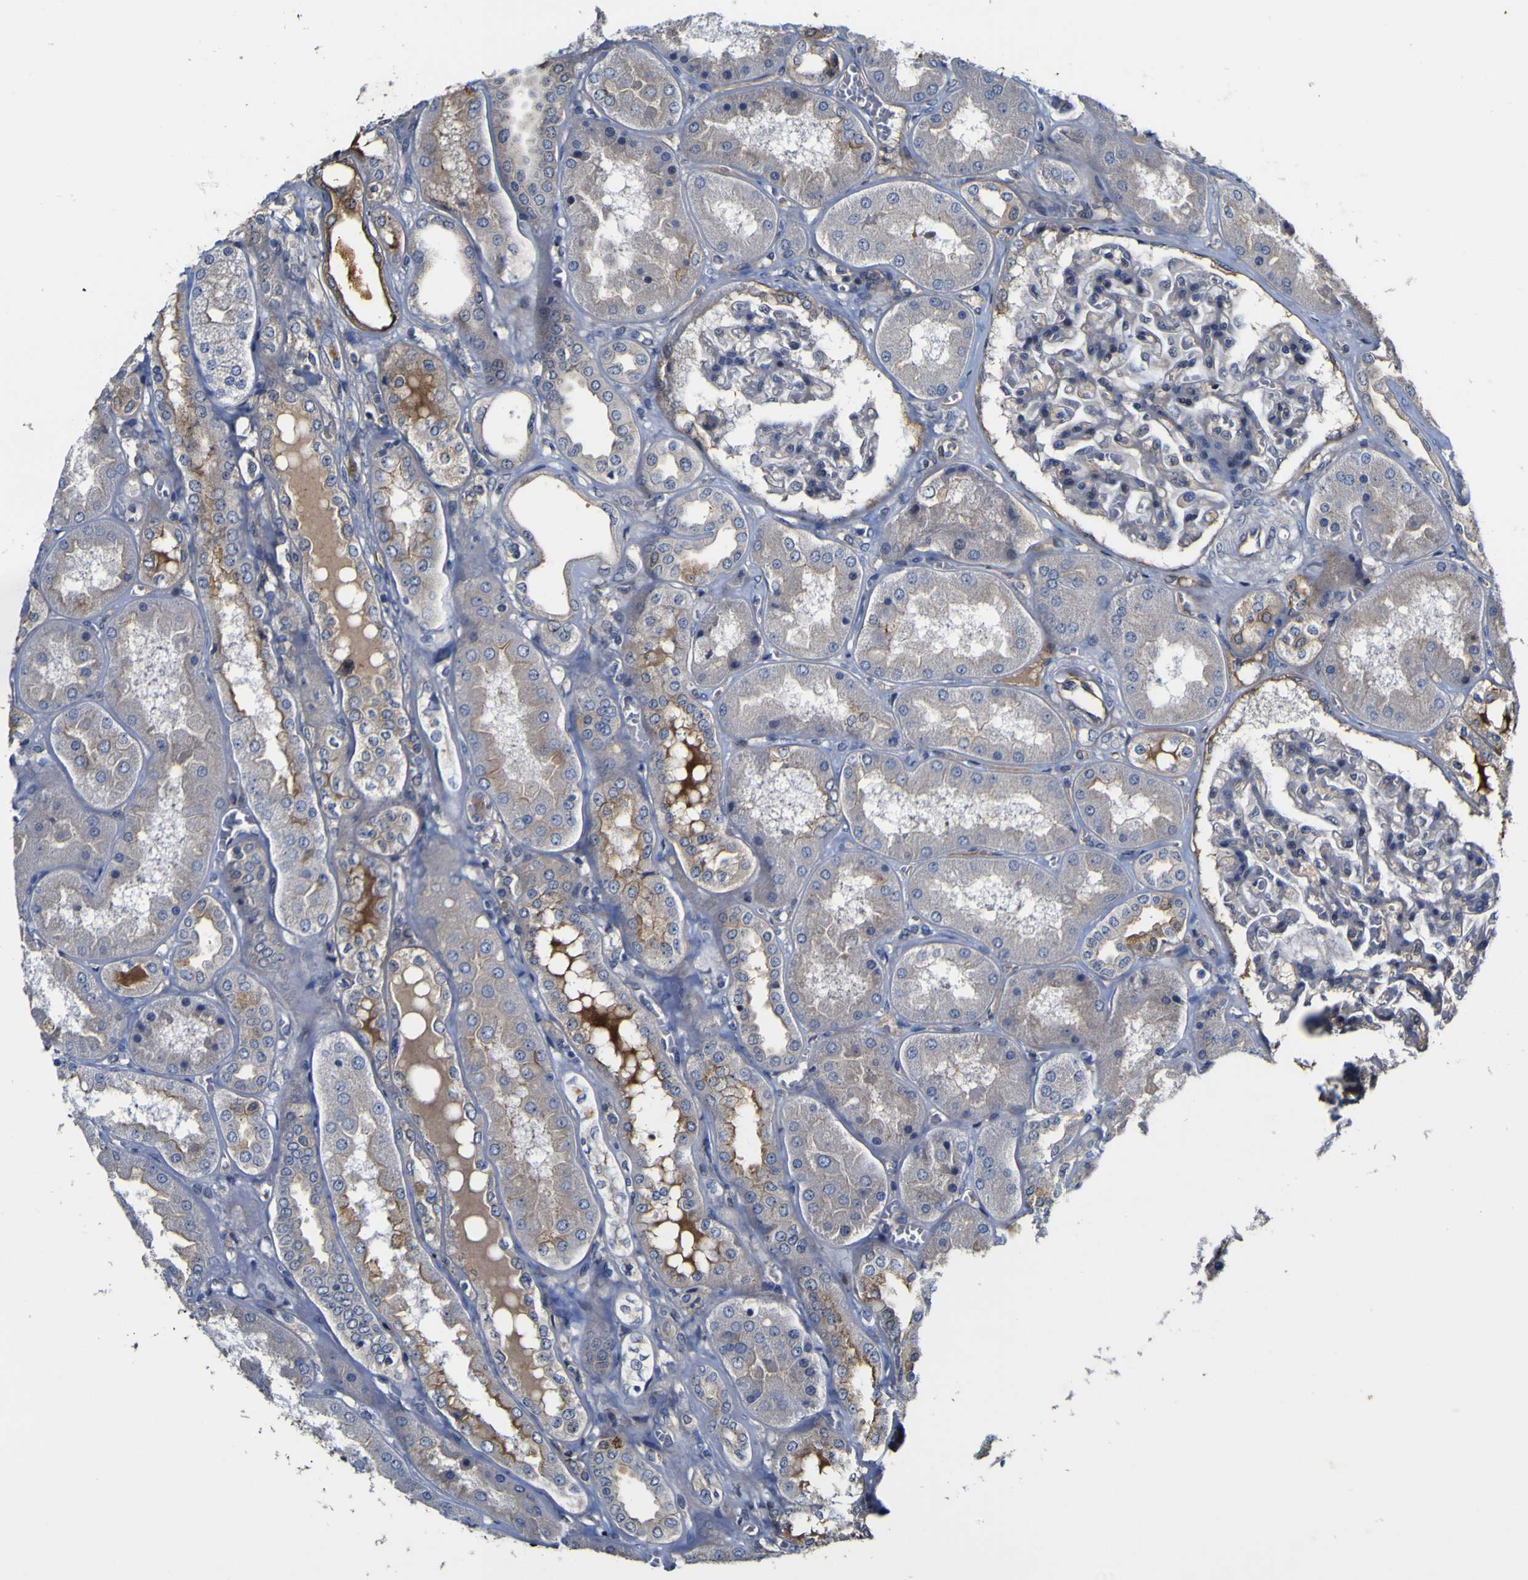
{"staining": {"intensity": "weak", "quantity": "<25%", "location": "cytoplasmic/membranous"}, "tissue": "kidney", "cell_type": "Cells in glomeruli", "image_type": "normal", "snomed": [{"axis": "morphology", "description": "Normal tissue, NOS"}, {"axis": "topography", "description": "Kidney"}], "caption": "Benign kidney was stained to show a protein in brown. There is no significant staining in cells in glomeruli. (Brightfield microscopy of DAB IHC at high magnification).", "gene": "CCL2", "patient": {"sex": "female", "age": 56}}